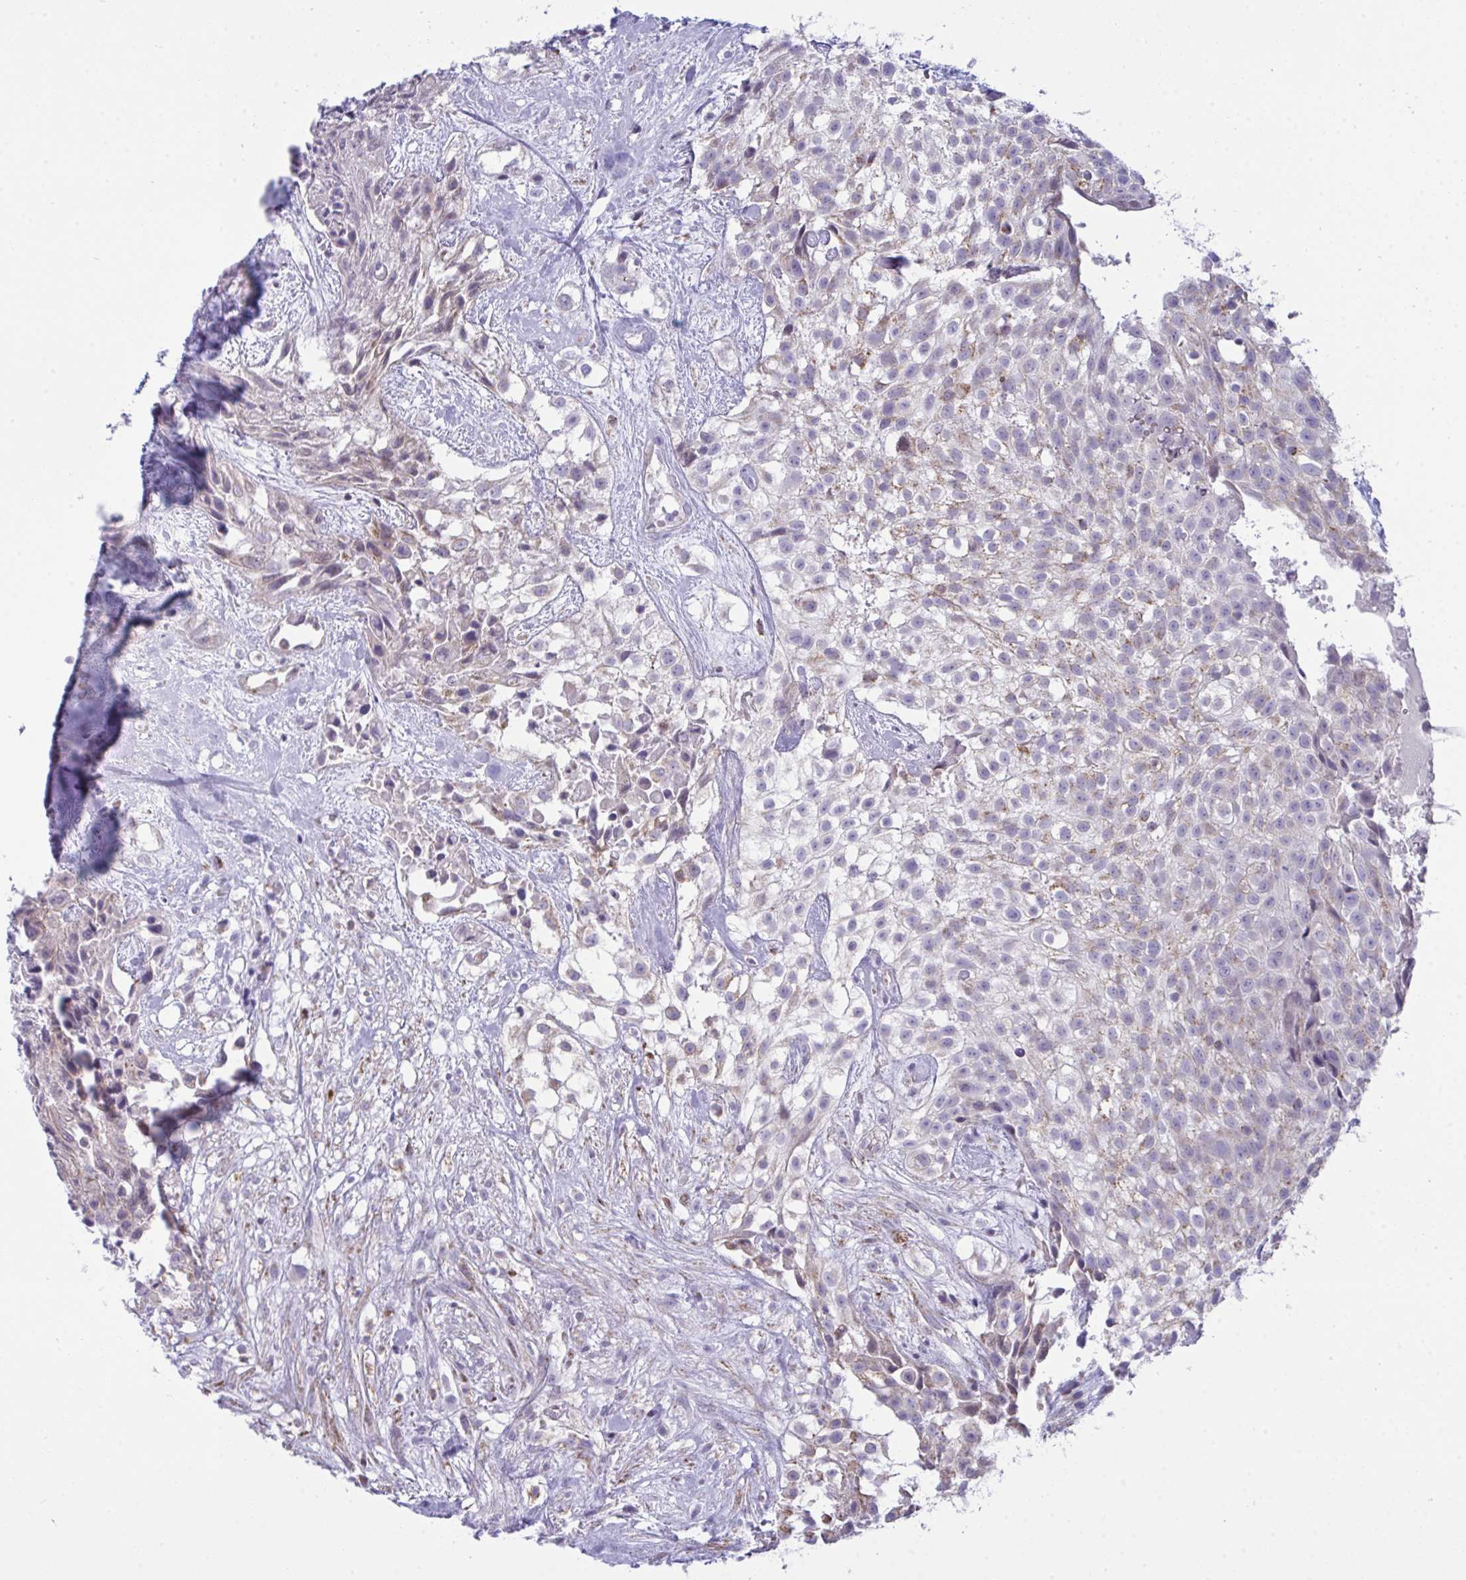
{"staining": {"intensity": "weak", "quantity": "<25%", "location": "cytoplasmic/membranous"}, "tissue": "urothelial cancer", "cell_type": "Tumor cells", "image_type": "cancer", "snomed": [{"axis": "morphology", "description": "Urothelial carcinoma, High grade"}, {"axis": "topography", "description": "Urinary bladder"}], "caption": "This is an immunohistochemistry (IHC) micrograph of human high-grade urothelial carcinoma. There is no staining in tumor cells.", "gene": "PLA2G12B", "patient": {"sex": "male", "age": 56}}